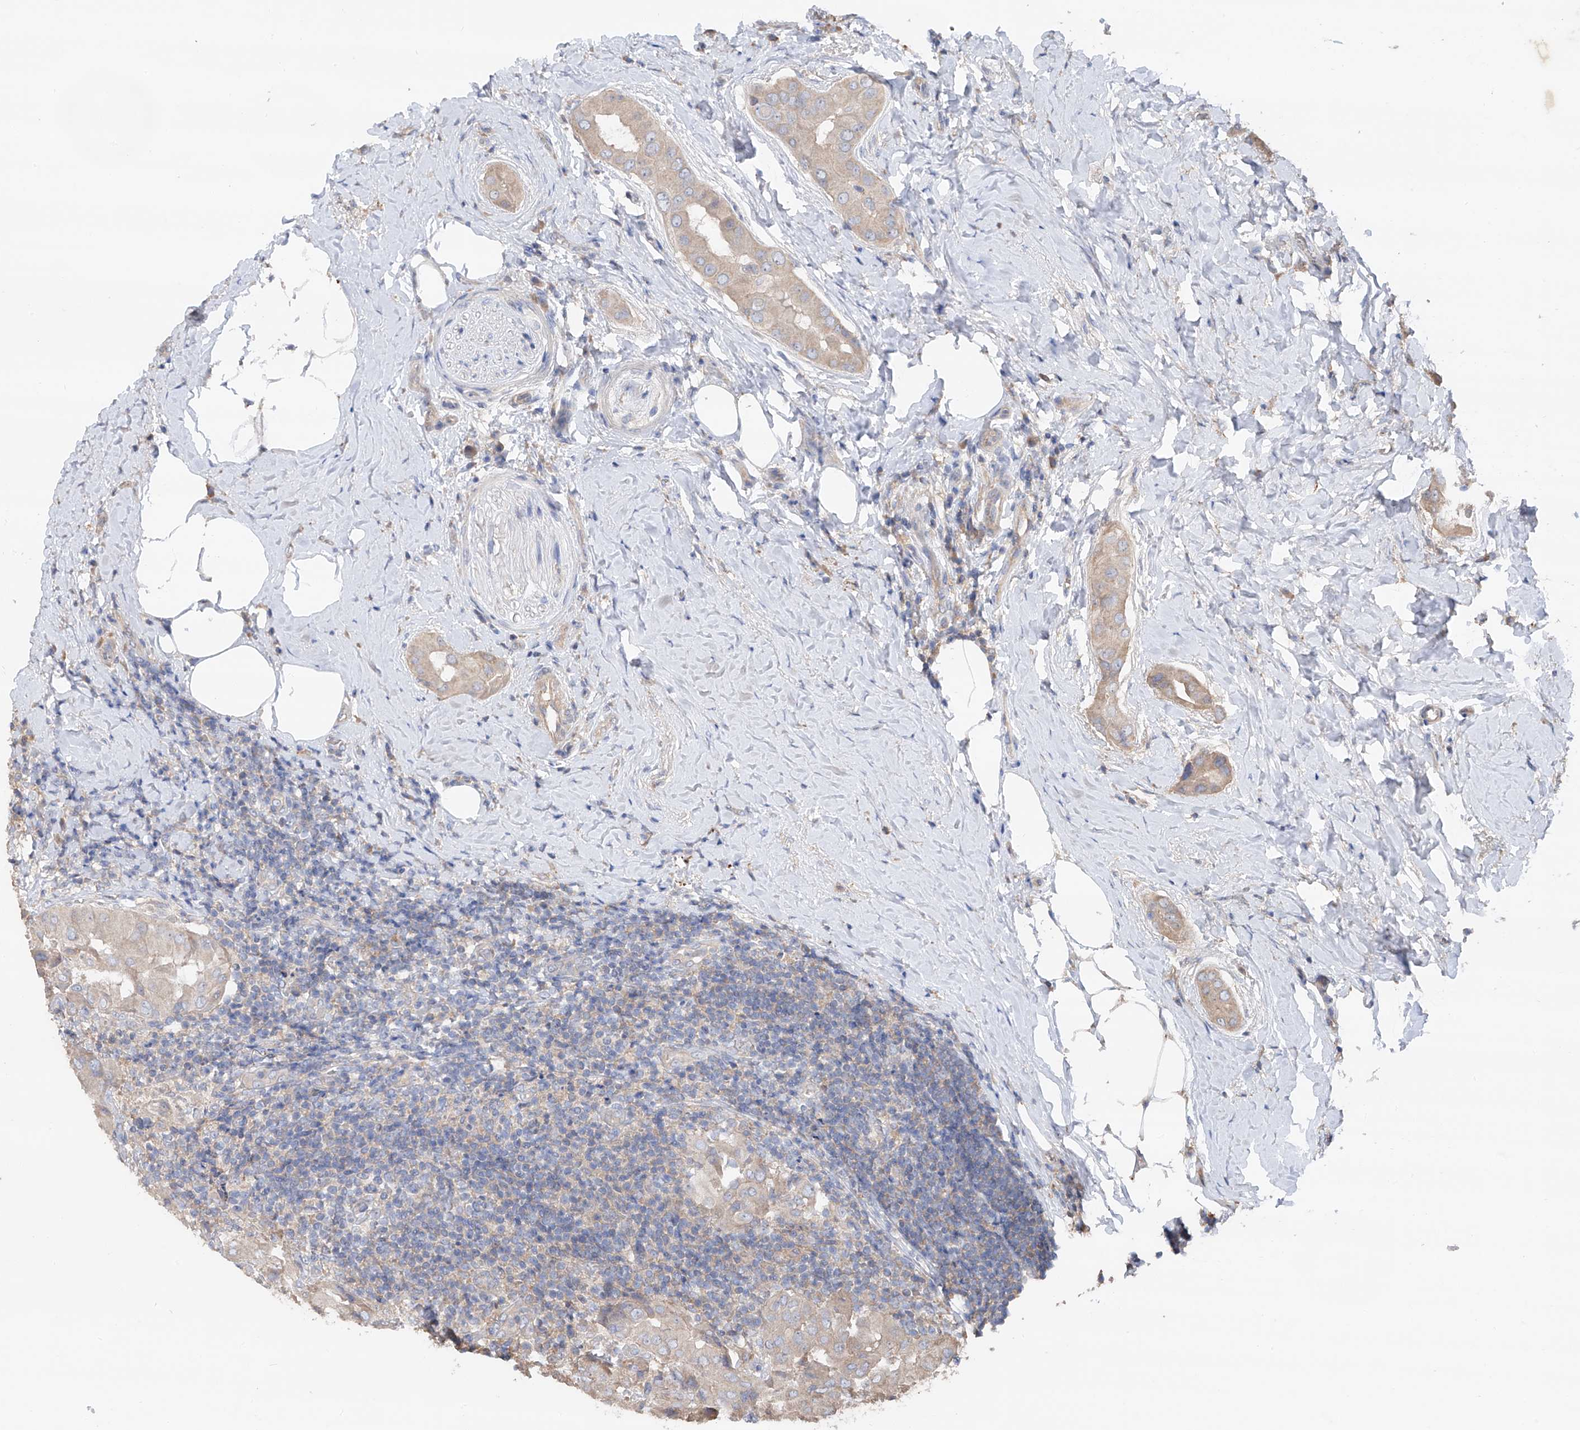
{"staining": {"intensity": "weak", "quantity": ">75%", "location": "cytoplasmic/membranous"}, "tissue": "thyroid cancer", "cell_type": "Tumor cells", "image_type": "cancer", "snomed": [{"axis": "morphology", "description": "Papillary adenocarcinoma, NOS"}, {"axis": "topography", "description": "Thyroid gland"}], "caption": "Immunohistochemistry (IHC) image of human thyroid papillary adenocarcinoma stained for a protein (brown), which displays low levels of weak cytoplasmic/membranous expression in approximately >75% of tumor cells.", "gene": "EDN1", "patient": {"sex": "male", "age": 33}}